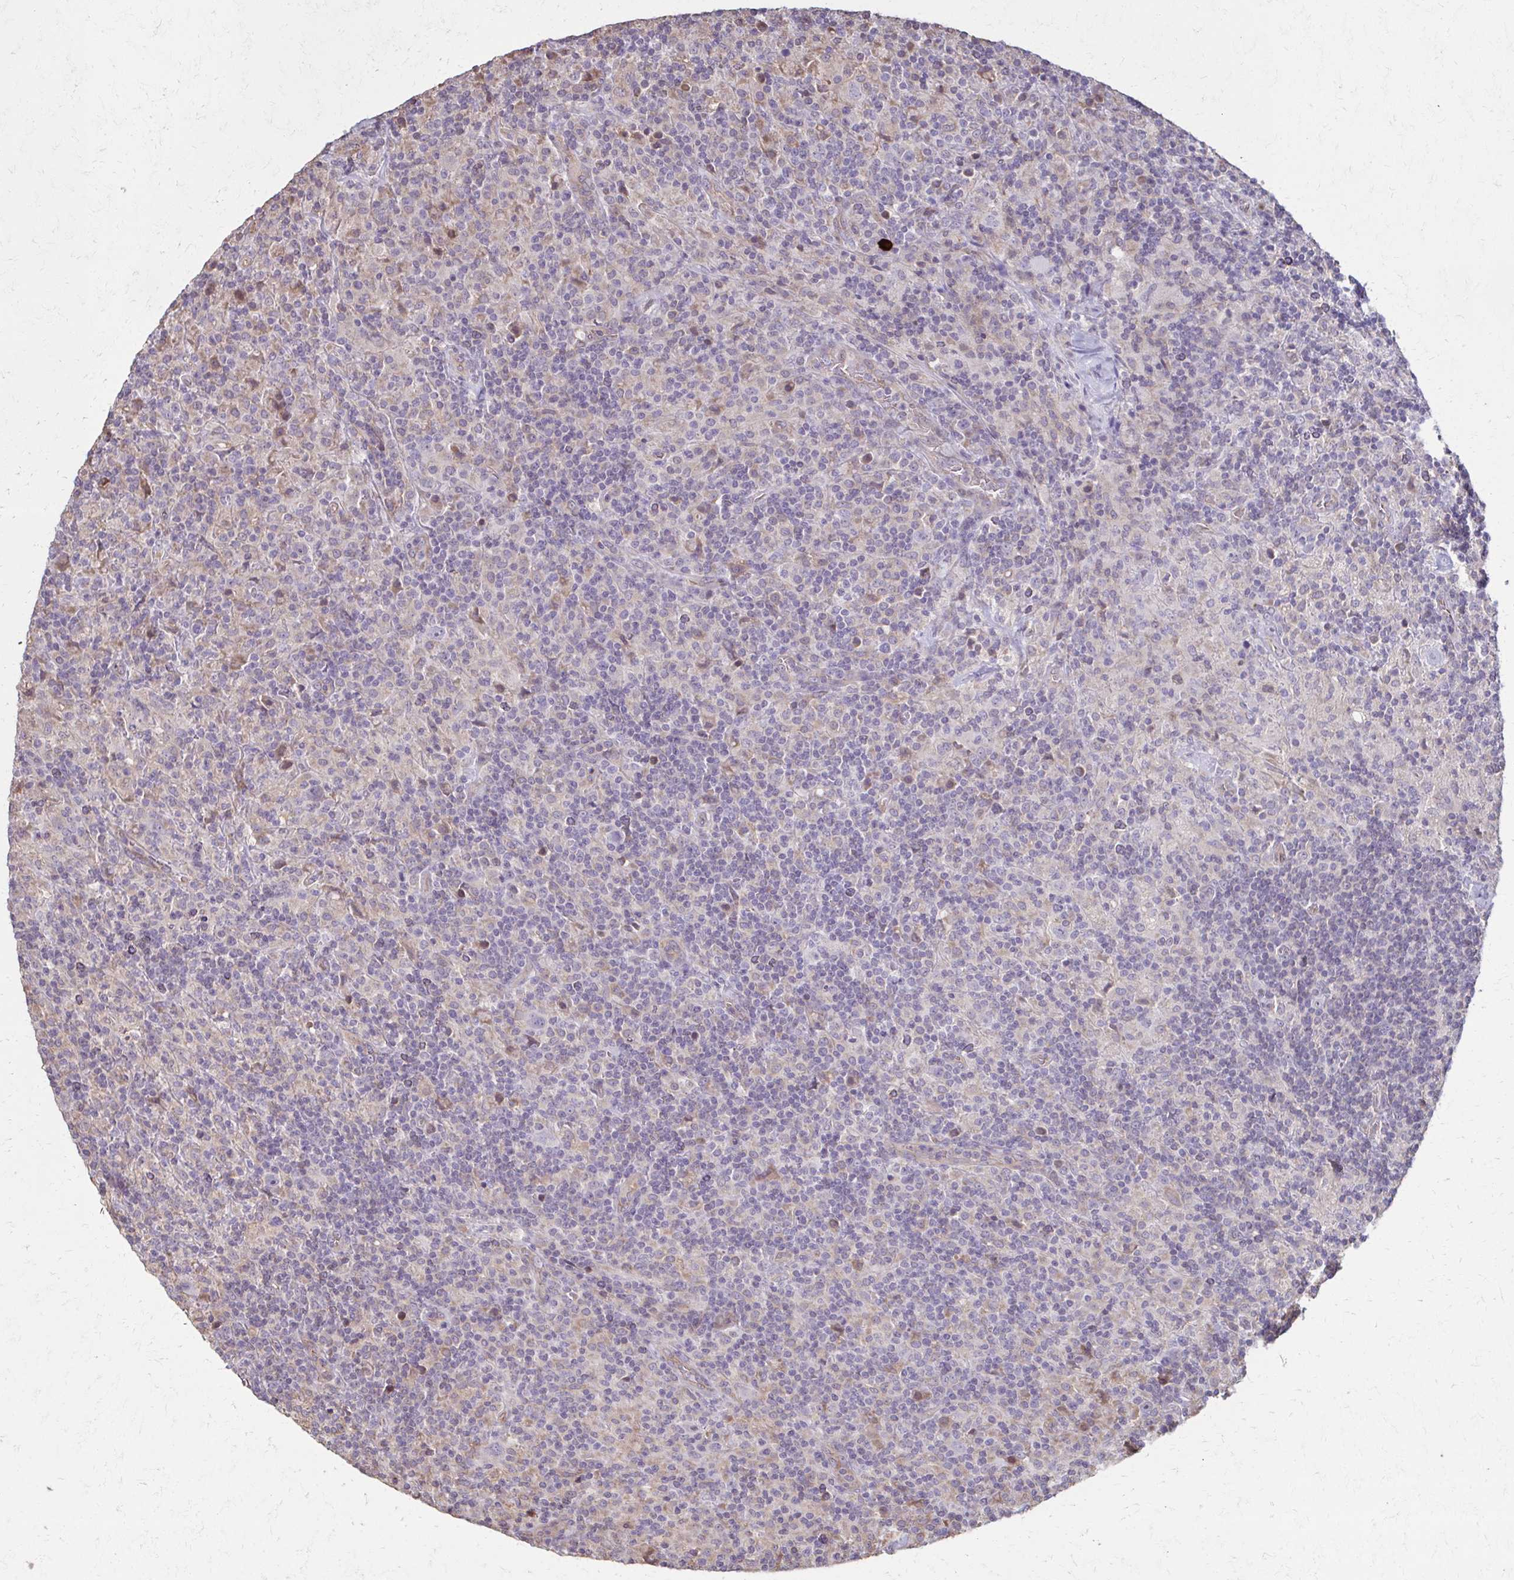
{"staining": {"intensity": "negative", "quantity": "none", "location": "none"}, "tissue": "lymphoma", "cell_type": "Tumor cells", "image_type": "cancer", "snomed": [{"axis": "morphology", "description": "Hodgkin's disease, NOS"}, {"axis": "topography", "description": "Lymph node"}], "caption": "IHC of human Hodgkin's disease reveals no positivity in tumor cells.", "gene": "IL18BP", "patient": {"sex": "male", "age": 70}}